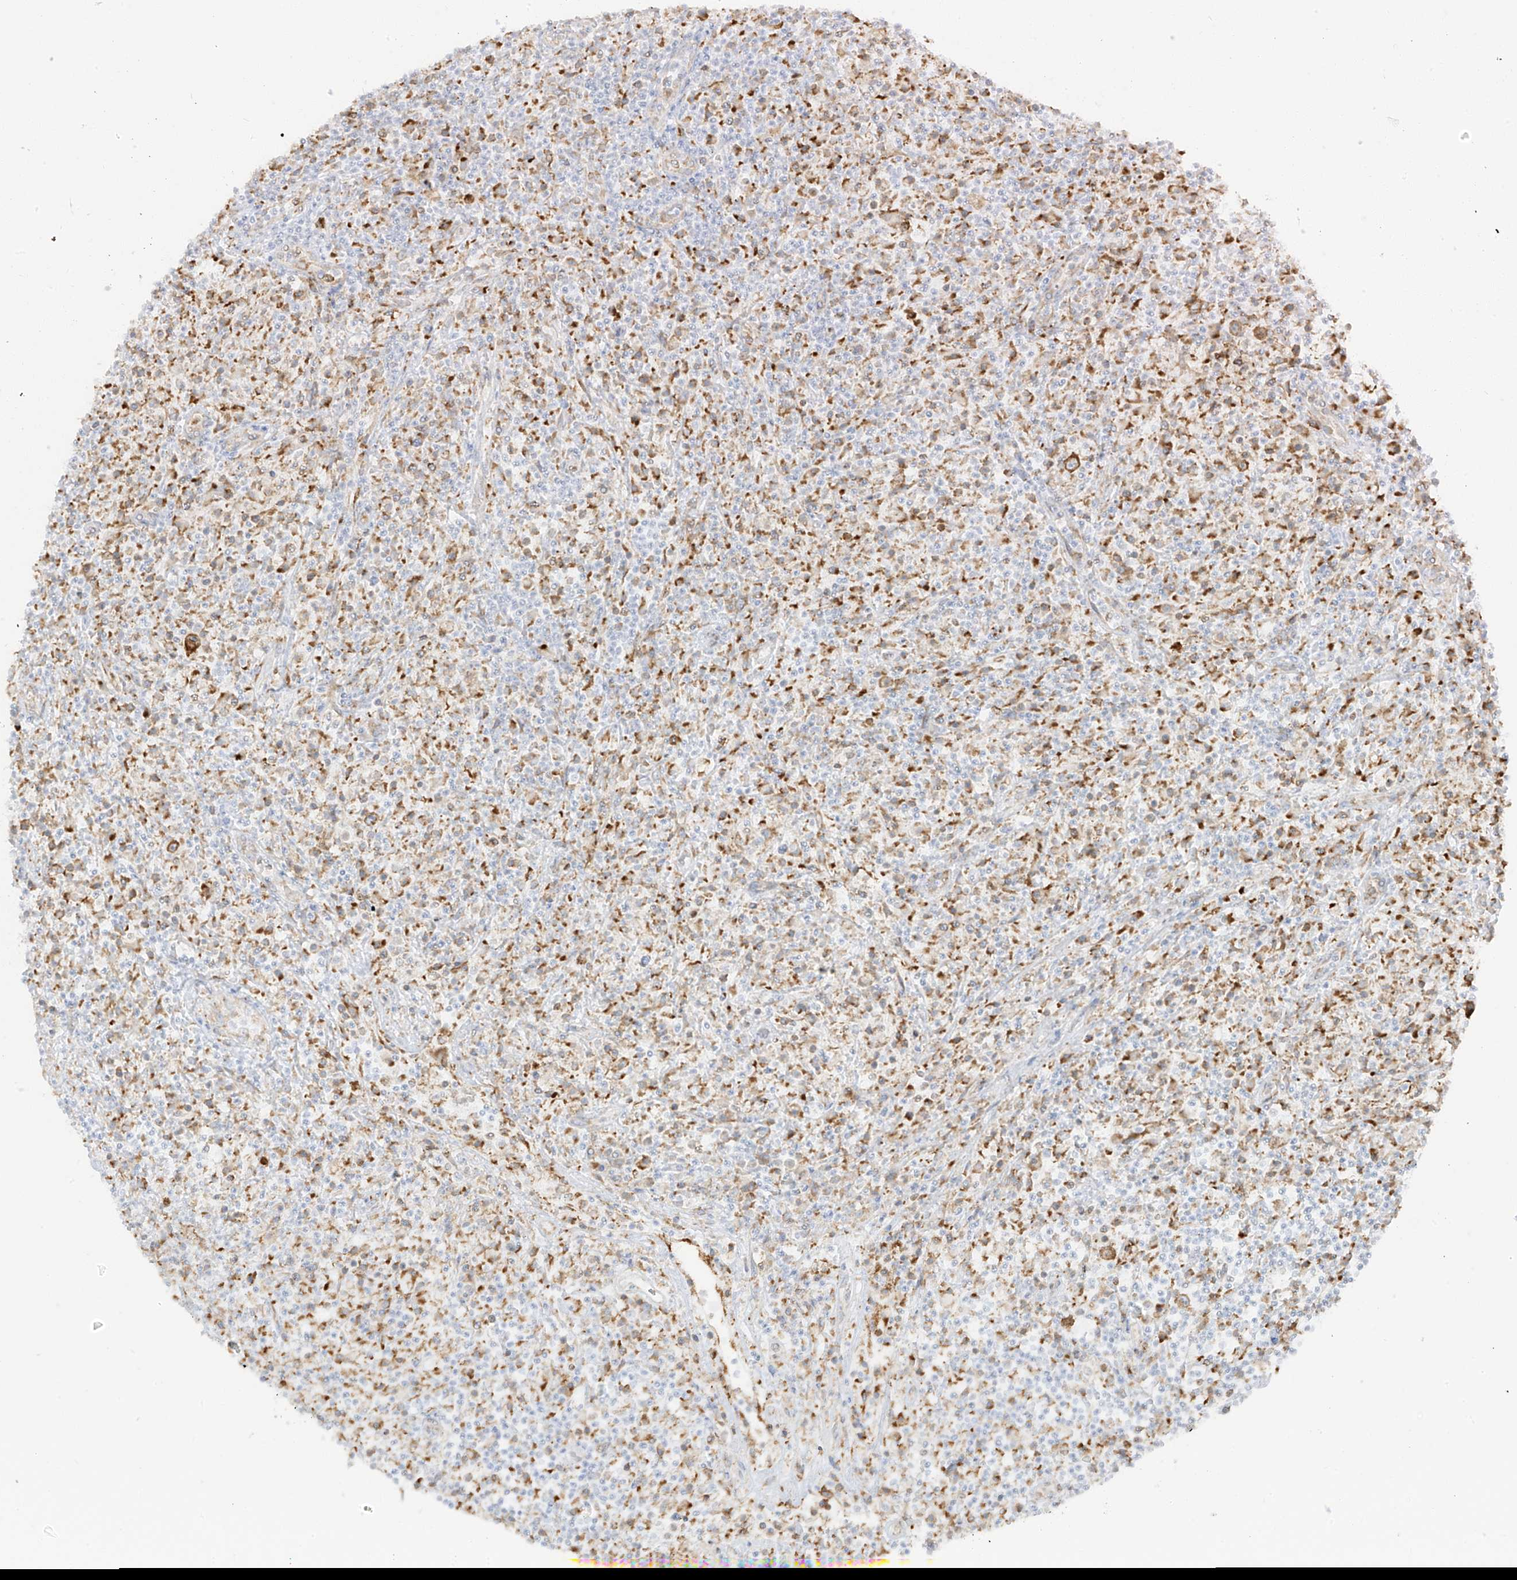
{"staining": {"intensity": "strong", "quantity": ">75%", "location": "cytoplasmic/membranous"}, "tissue": "lymphoma", "cell_type": "Tumor cells", "image_type": "cancer", "snomed": [{"axis": "morphology", "description": "Hodgkin's disease, NOS"}, {"axis": "topography", "description": "Lymph node"}], "caption": "Strong cytoplasmic/membranous protein positivity is appreciated in about >75% of tumor cells in lymphoma.", "gene": "LRRC59", "patient": {"sex": "male", "age": 70}}